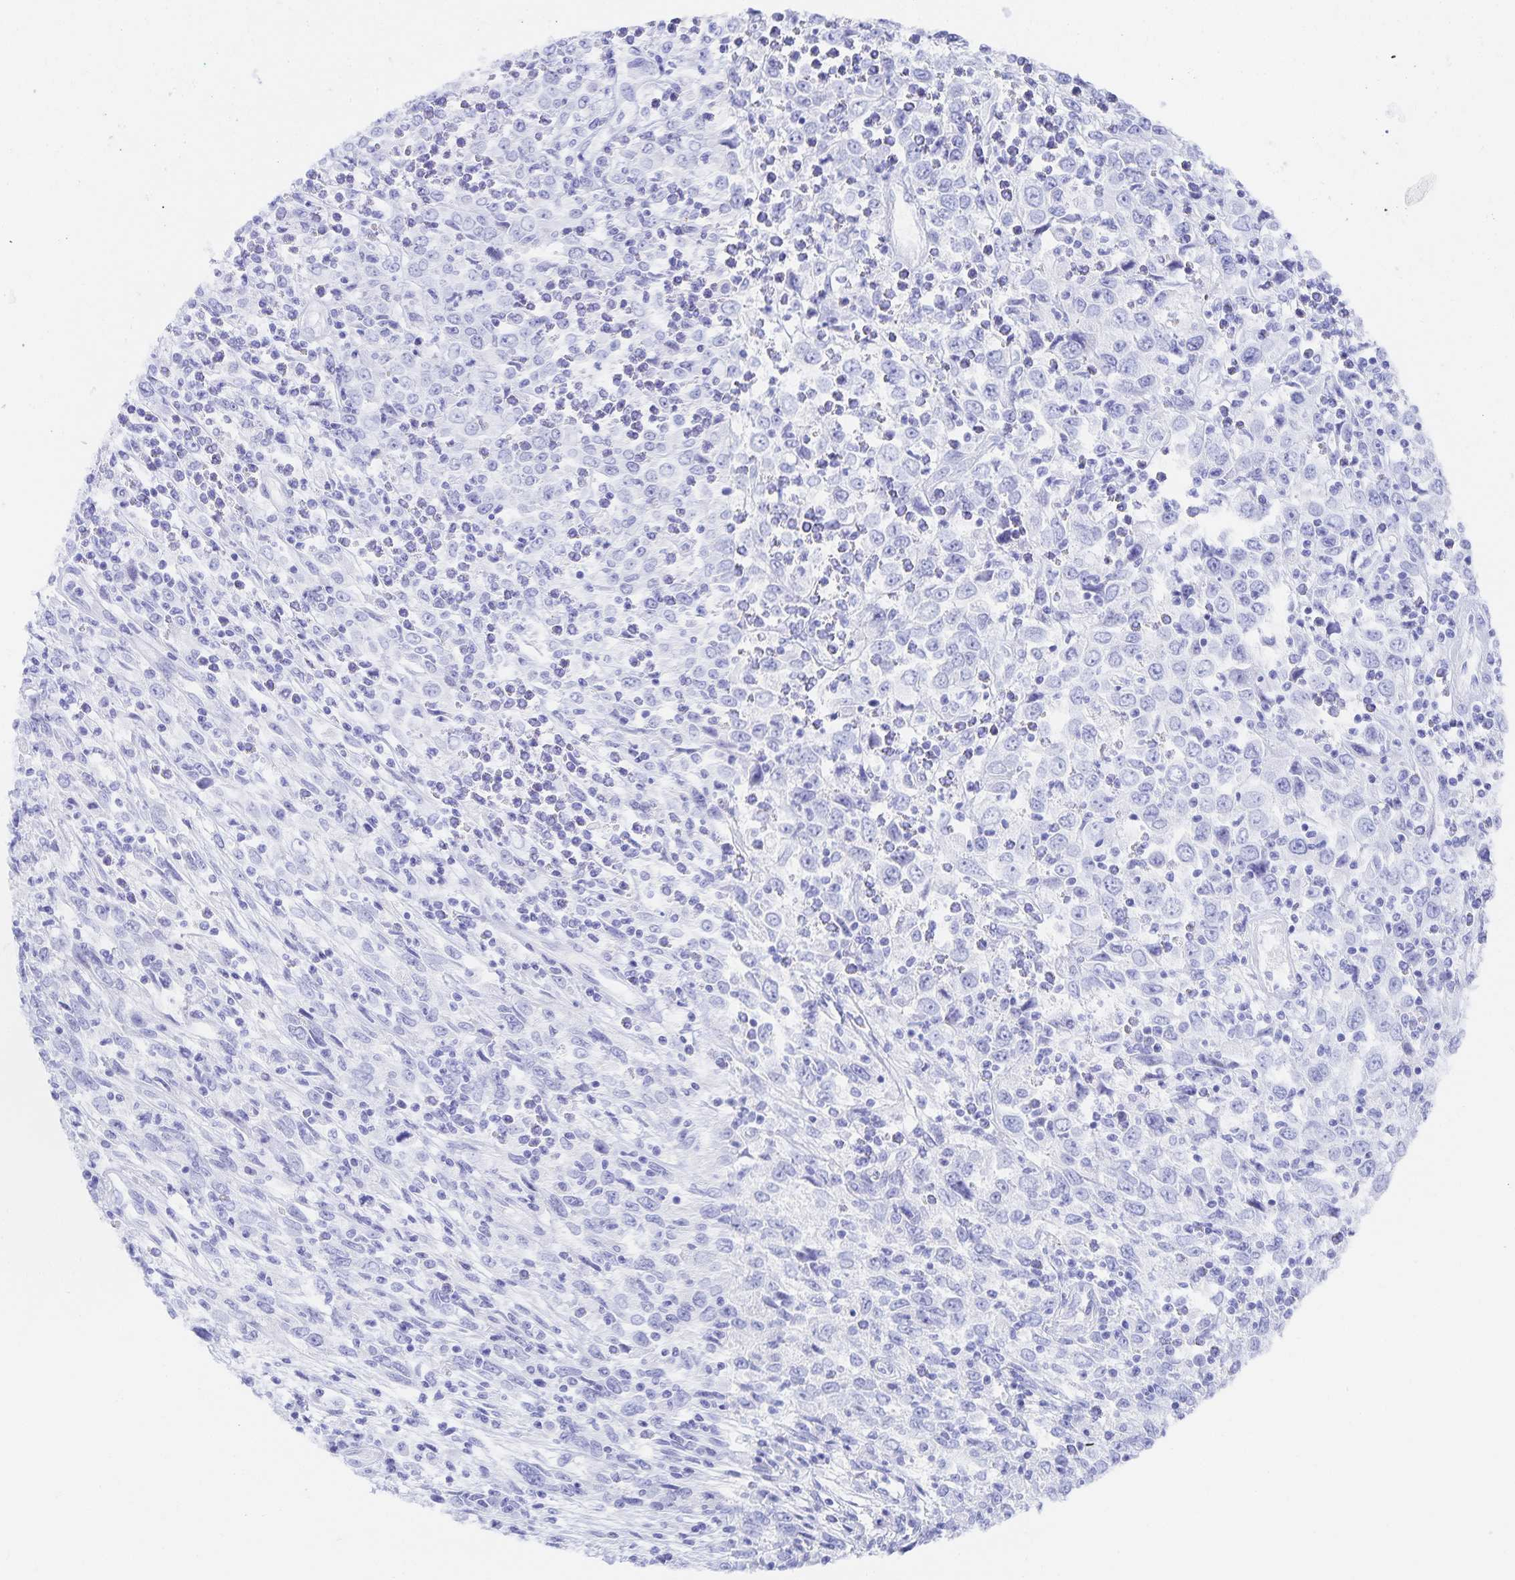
{"staining": {"intensity": "negative", "quantity": "none", "location": "none"}, "tissue": "cervical cancer", "cell_type": "Tumor cells", "image_type": "cancer", "snomed": [{"axis": "morphology", "description": "Adenocarcinoma, NOS"}, {"axis": "topography", "description": "Cervix"}], "caption": "This is an immunohistochemistry (IHC) photomicrograph of cervical cancer (adenocarcinoma). There is no expression in tumor cells.", "gene": "SNTN", "patient": {"sex": "female", "age": 40}}